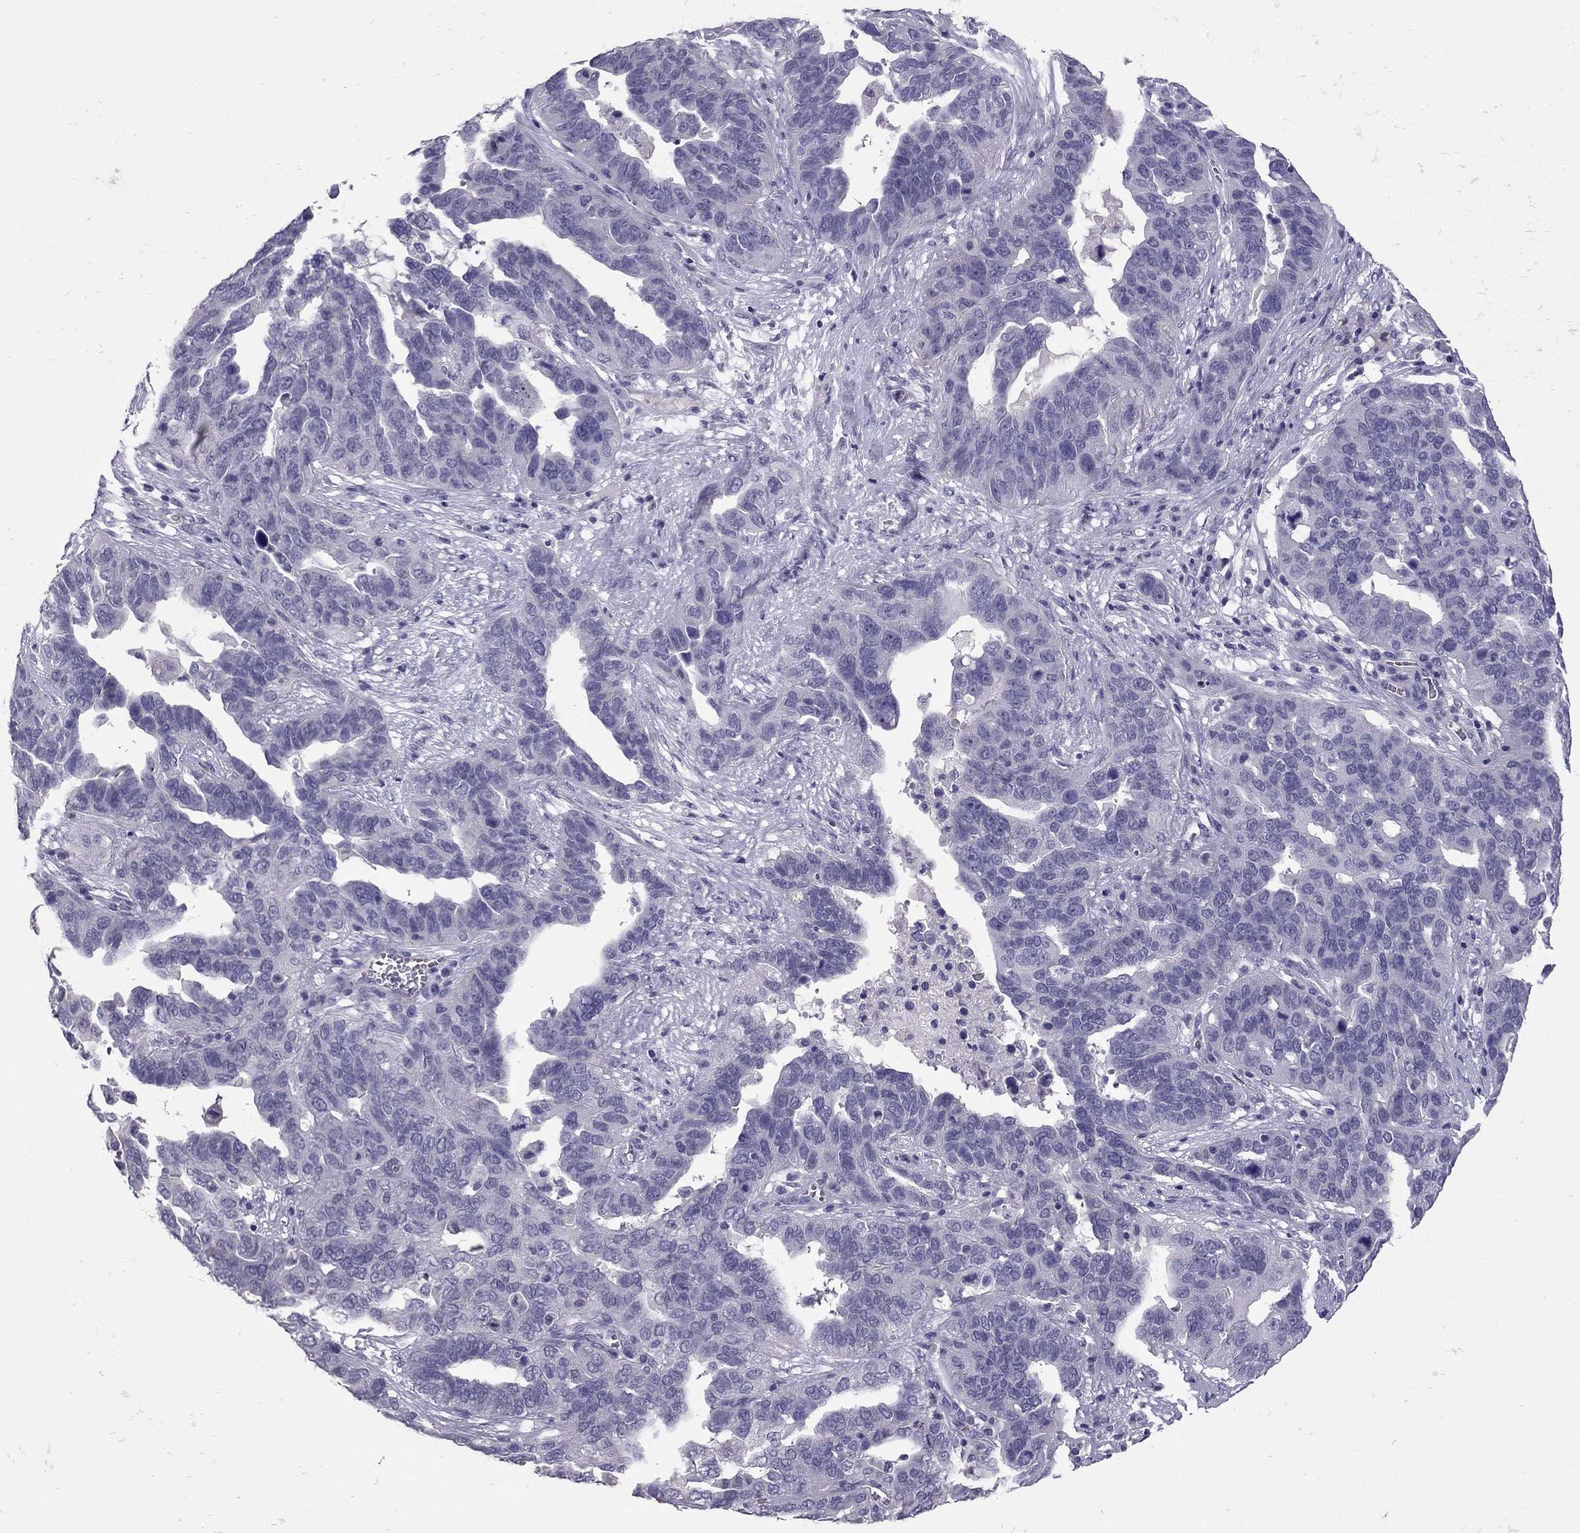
{"staining": {"intensity": "negative", "quantity": "none", "location": "none"}, "tissue": "ovarian cancer", "cell_type": "Tumor cells", "image_type": "cancer", "snomed": [{"axis": "morphology", "description": "Carcinoma, endometroid"}, {"axis": "topography", "description": "Soft tissue"}, {"axis": "topography", "description": "Ovary"}], "caption": "IHC micrograph of neoplastic tissue: human ovarian cancer (endometroid carcinoma) stained with DAB reveals no significant protein staining in tumor cells. (Immunohistochemistry (ihc), brightfield microscopy, high magnification).", "gene": "RHO", "patient": {"sex": "female", "age": 52}}